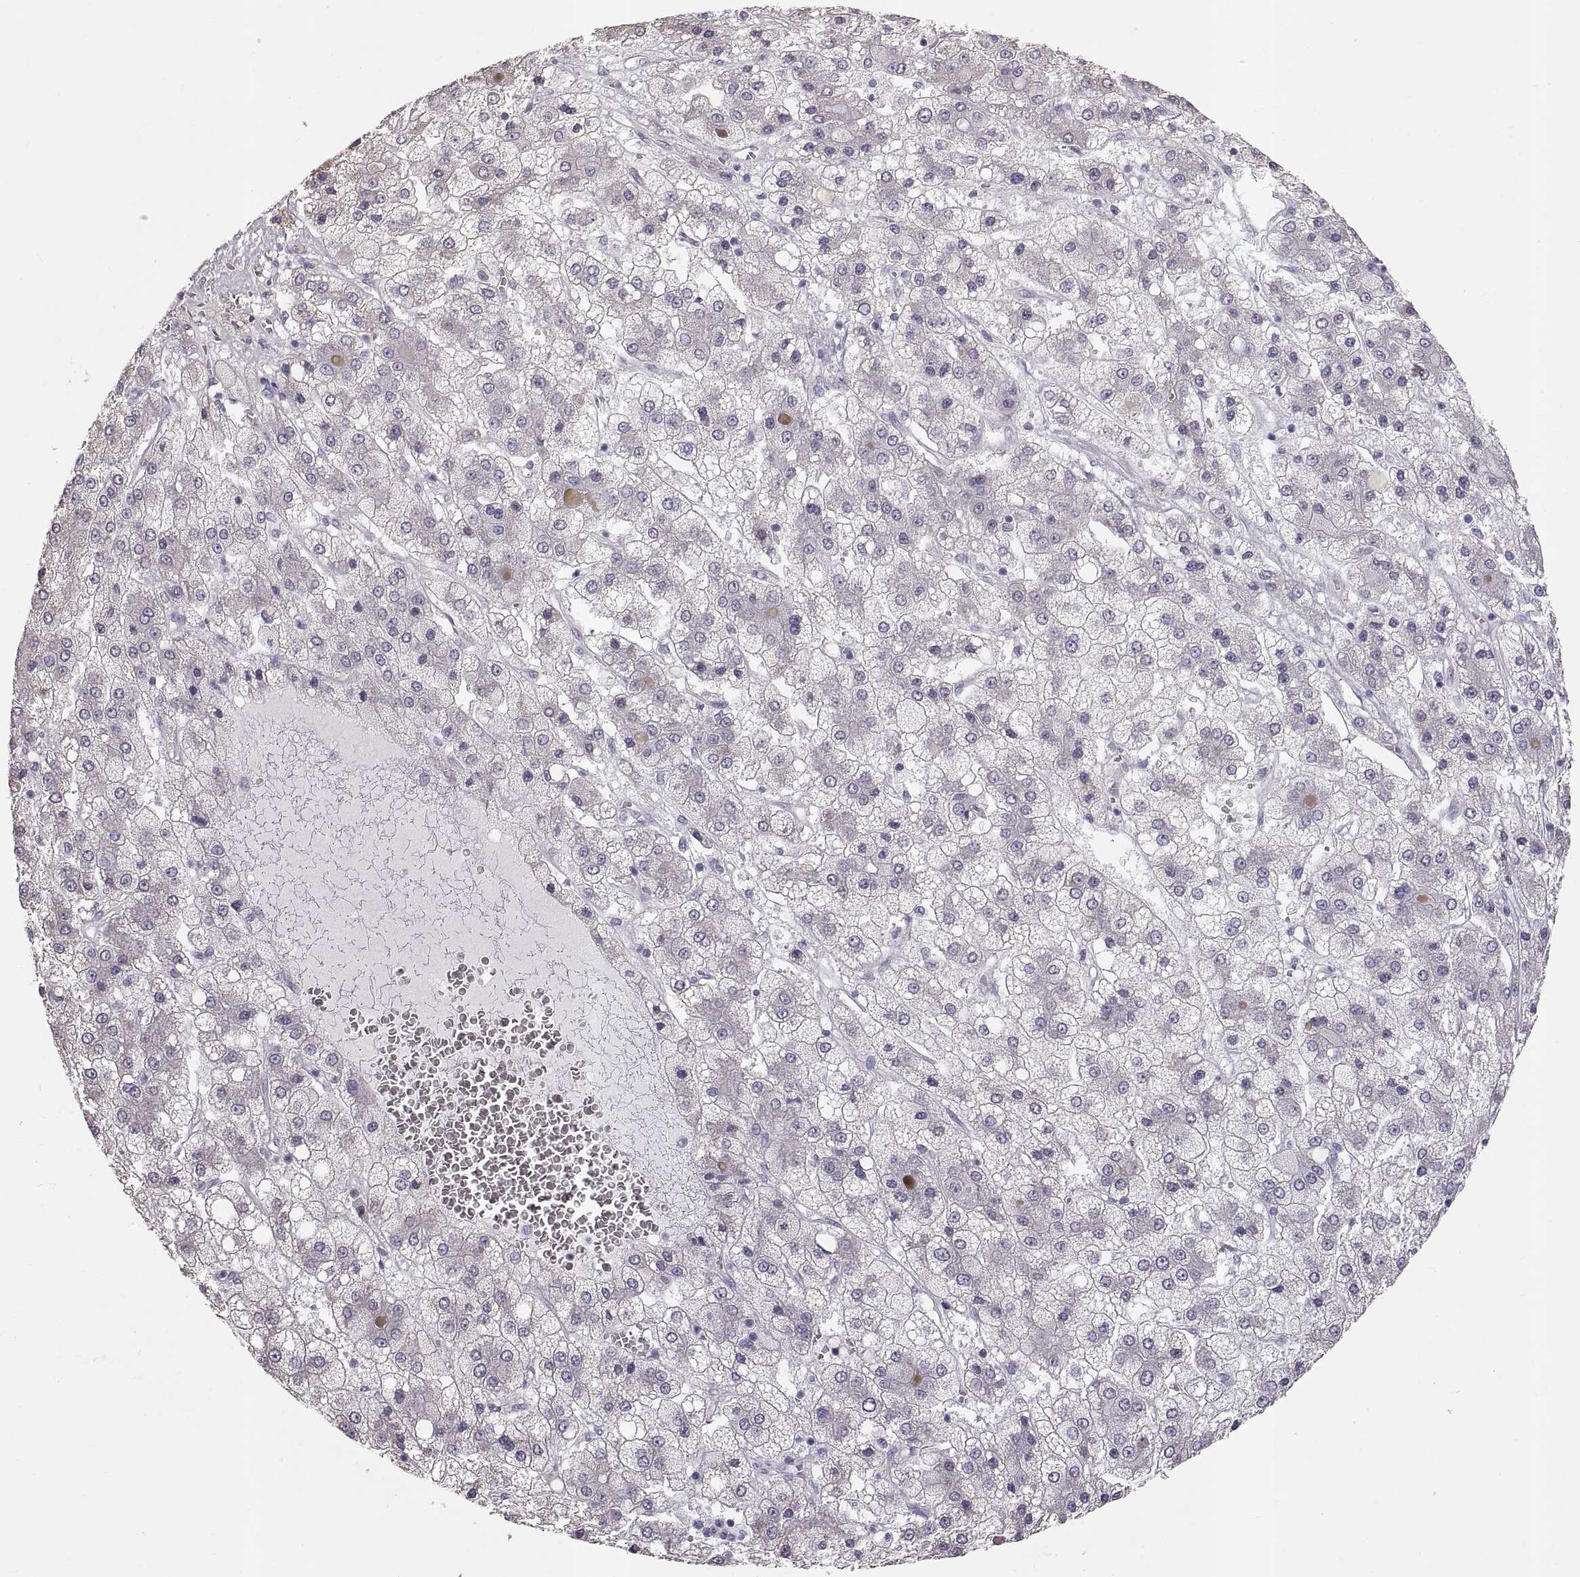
{"staining": {"intensity": "negative", "quantity": "none", "location": "none"}, "tissue": "liver cancer", "cell_type": "Tumor cells", "image_type": "cancer", "snomed": [{"axis": "morphology", "description": "Carcinoma, Hepatocellular, NOS"}, {"axis": "topography", "description": "Liver"}], "caption": "This photomicrograph is of liver hepatocellular carcinoma stained with IHC to label a protein in brown with the nuclei are counter-stained blue. There is no expression in tumor cells.", "gene": "WBP2NL", "patient": {"sex": "male", "age": 73}}